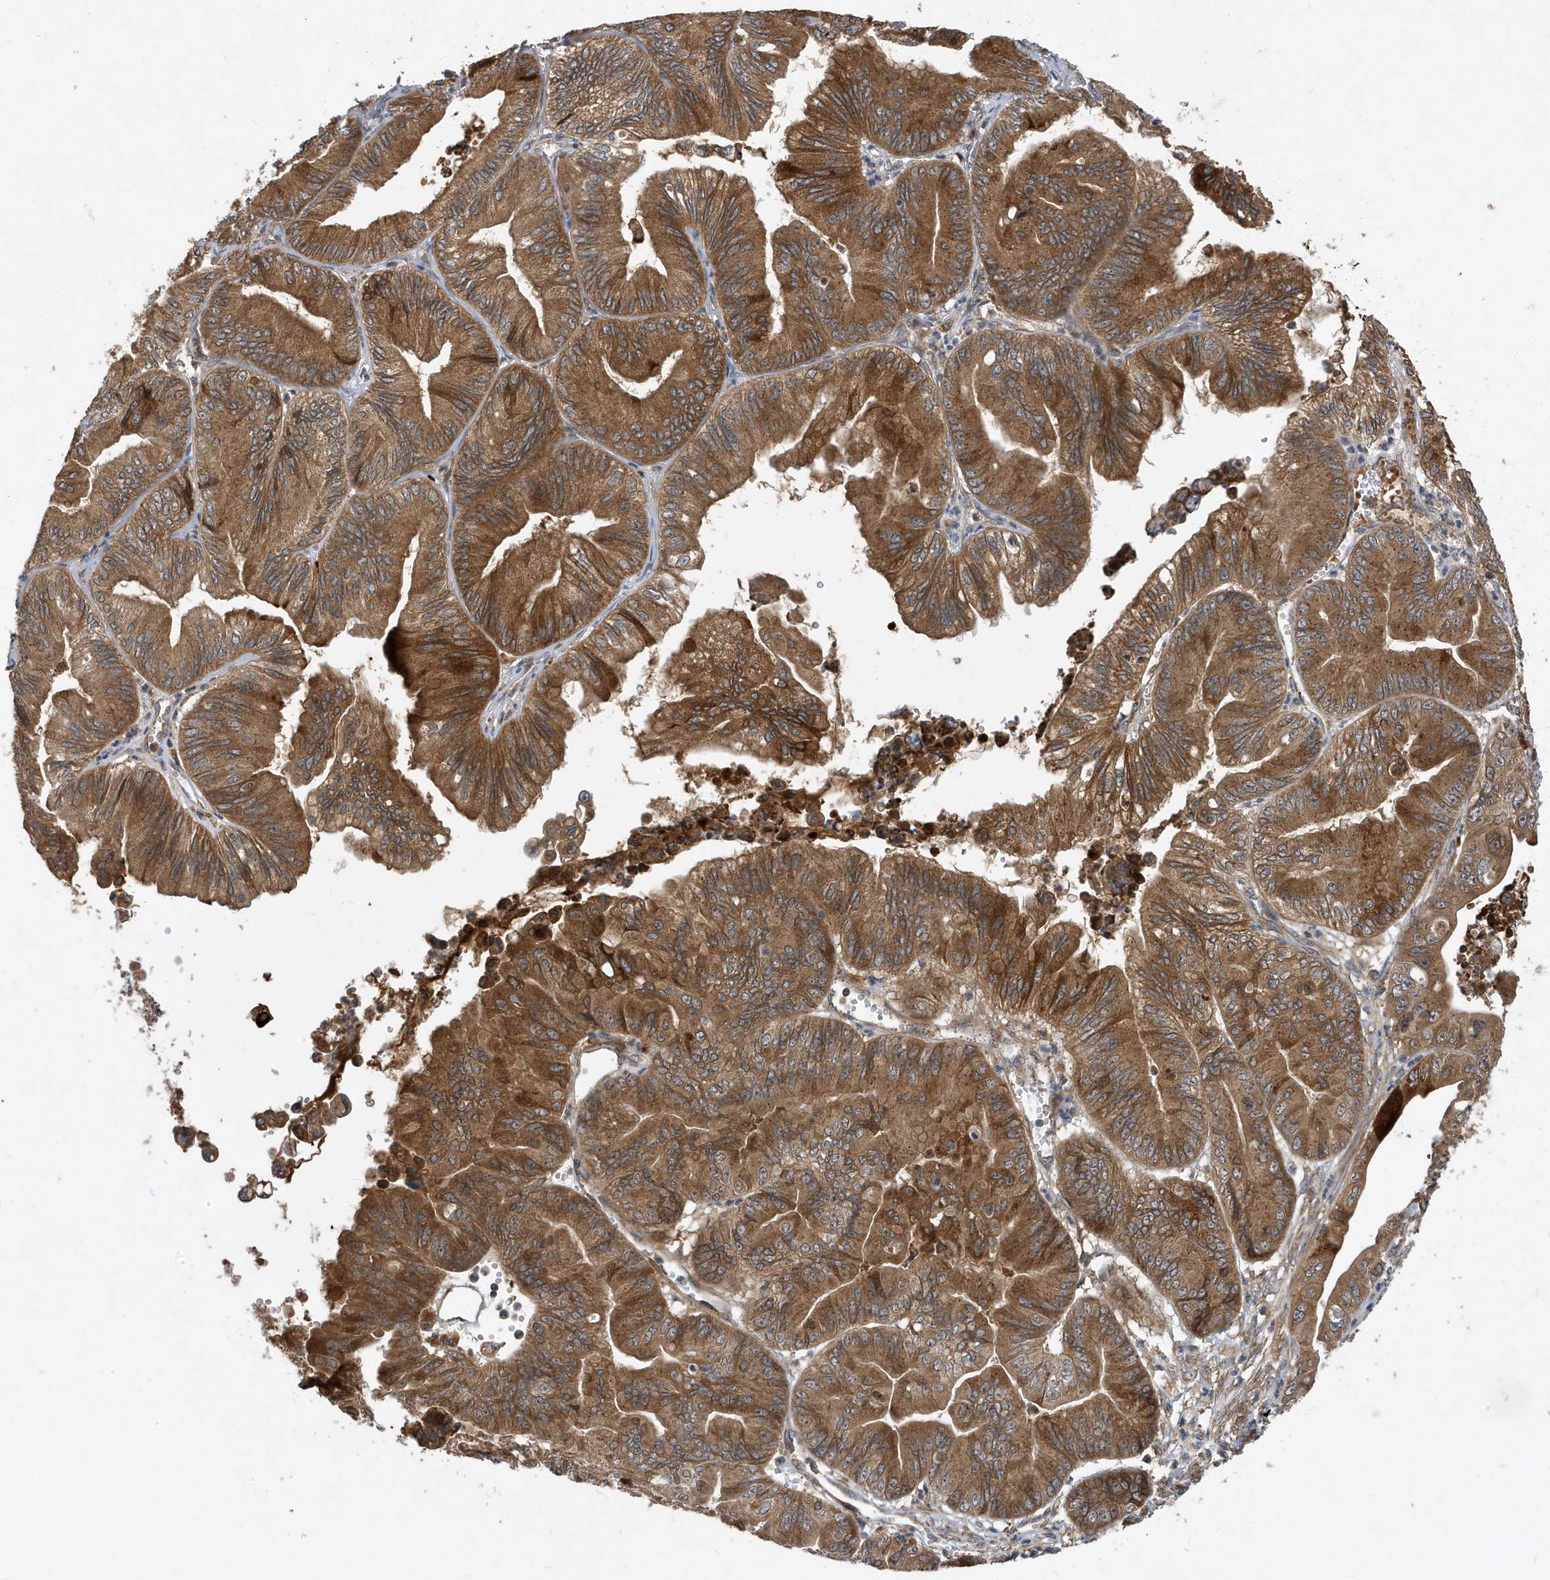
{"staining": {"intensity": "moderate", "quantity": ">75%", "location": "cytoplasmic/membranous"}, "tissue": "ovarian cancer", "cell_type": "Tumor cells", "image_type": "cancer", "snomed": [{"axis": "morphology", "description": "Cystadenocarcinoma, mucinous, NOS"}, {"axis": "topography", "description": "Ovary"}], "caption": "Immunohistochemistry (IHC) of ovarian cancer reveals medium levels of moderate cytoplasmic/membranous positivity in approximately >75% of tumor cells.", "gene": "LAPTM4A", "patient": {"sex": "female", "age": 71}}